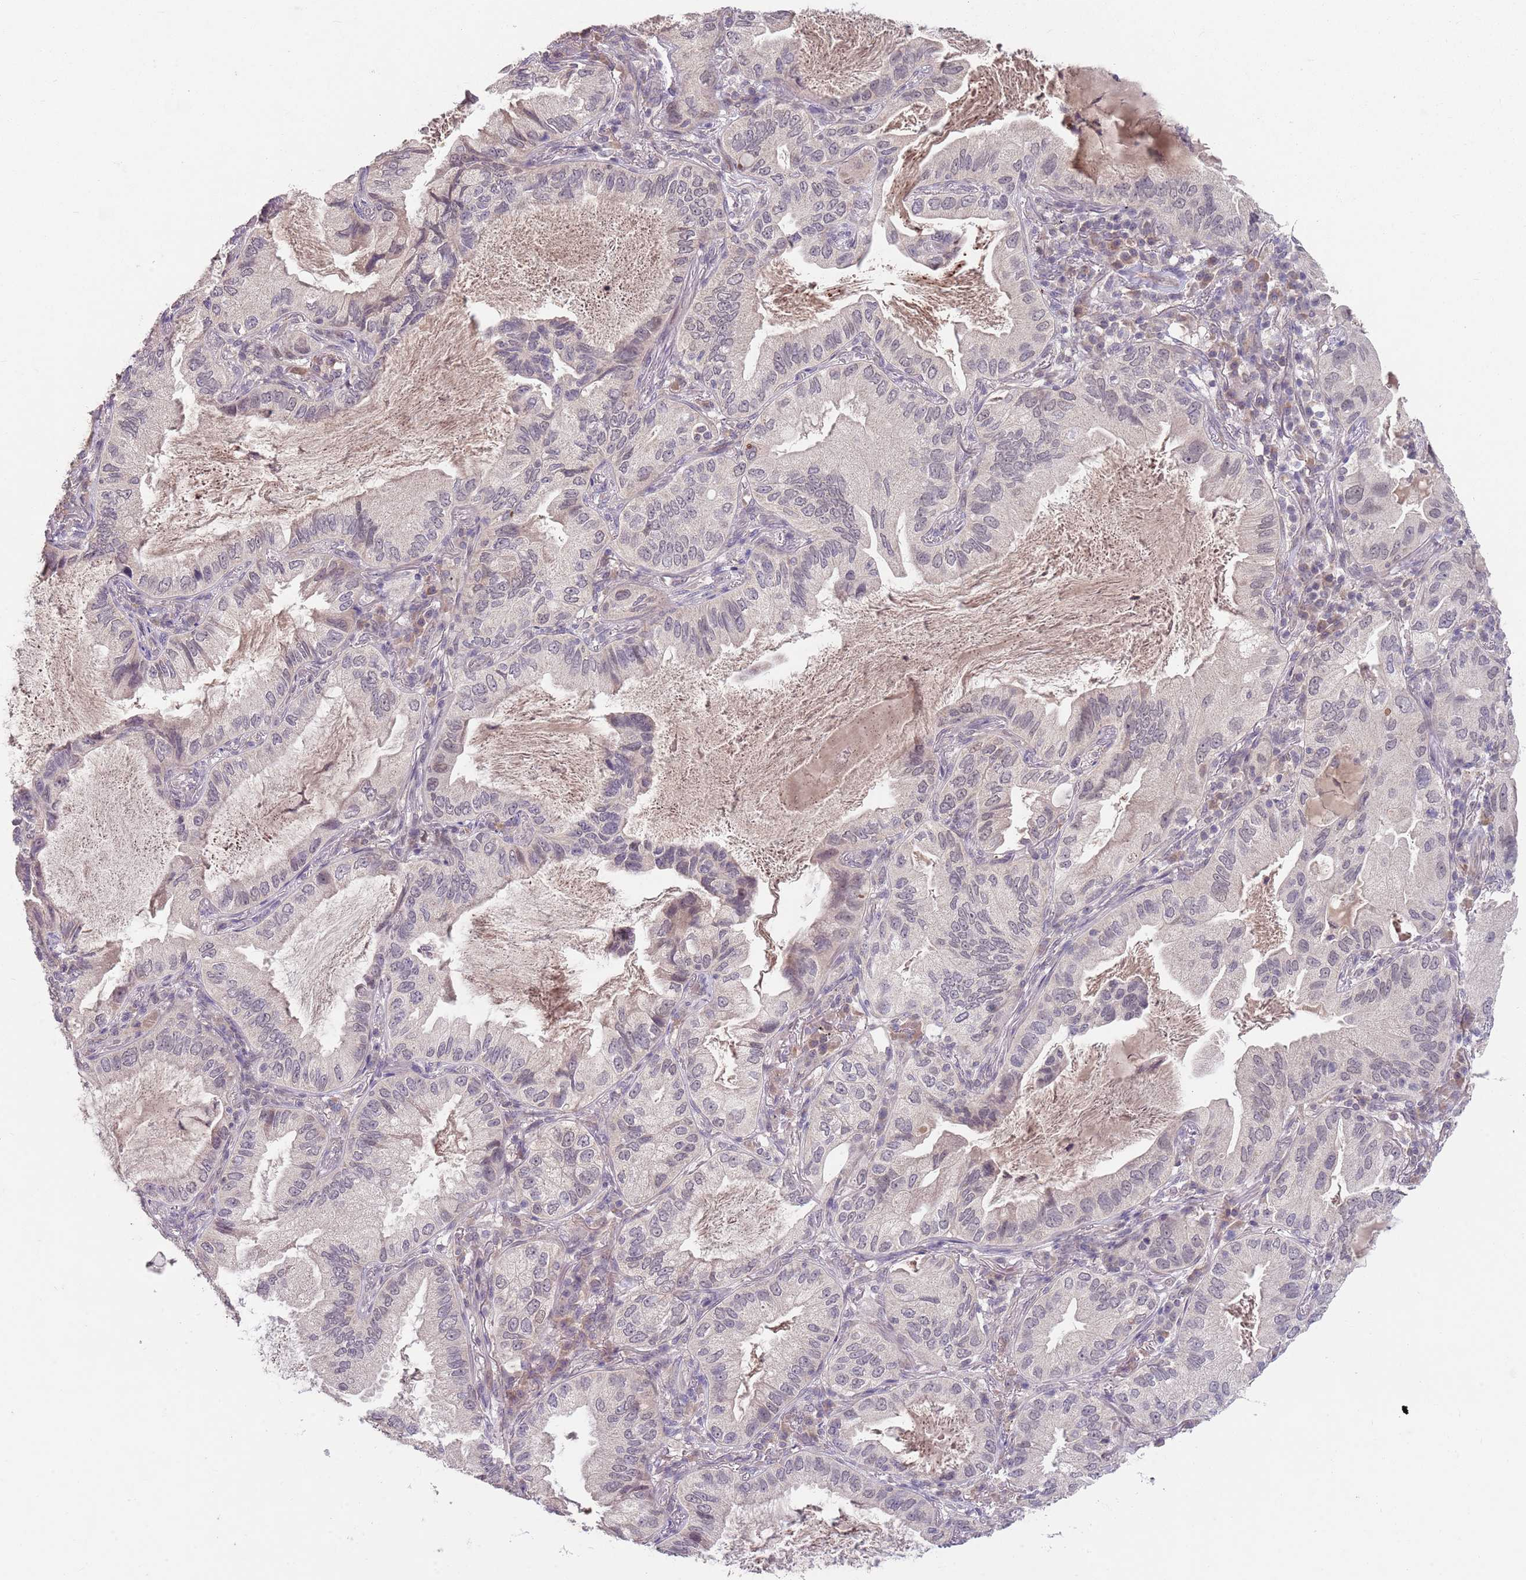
{"staining": {"intensity": "negative", "quantity": "none", "location": "none"}, "tissue": "lung cancer", "cell_type": "Tumor cells", "image_type": "cancer", "snomed": [{"axis": "morphology", "description": "Adenocarcinoma, NOS"}, {"axis": "topography", "description": "Lung"}], "caption": "Adenocarcinoma (lung) was stained to show a protein in brown. There is no significant expression in tumor cells.", "gene": "MEI1", "patient": {"sex": "female", "age": 69}}